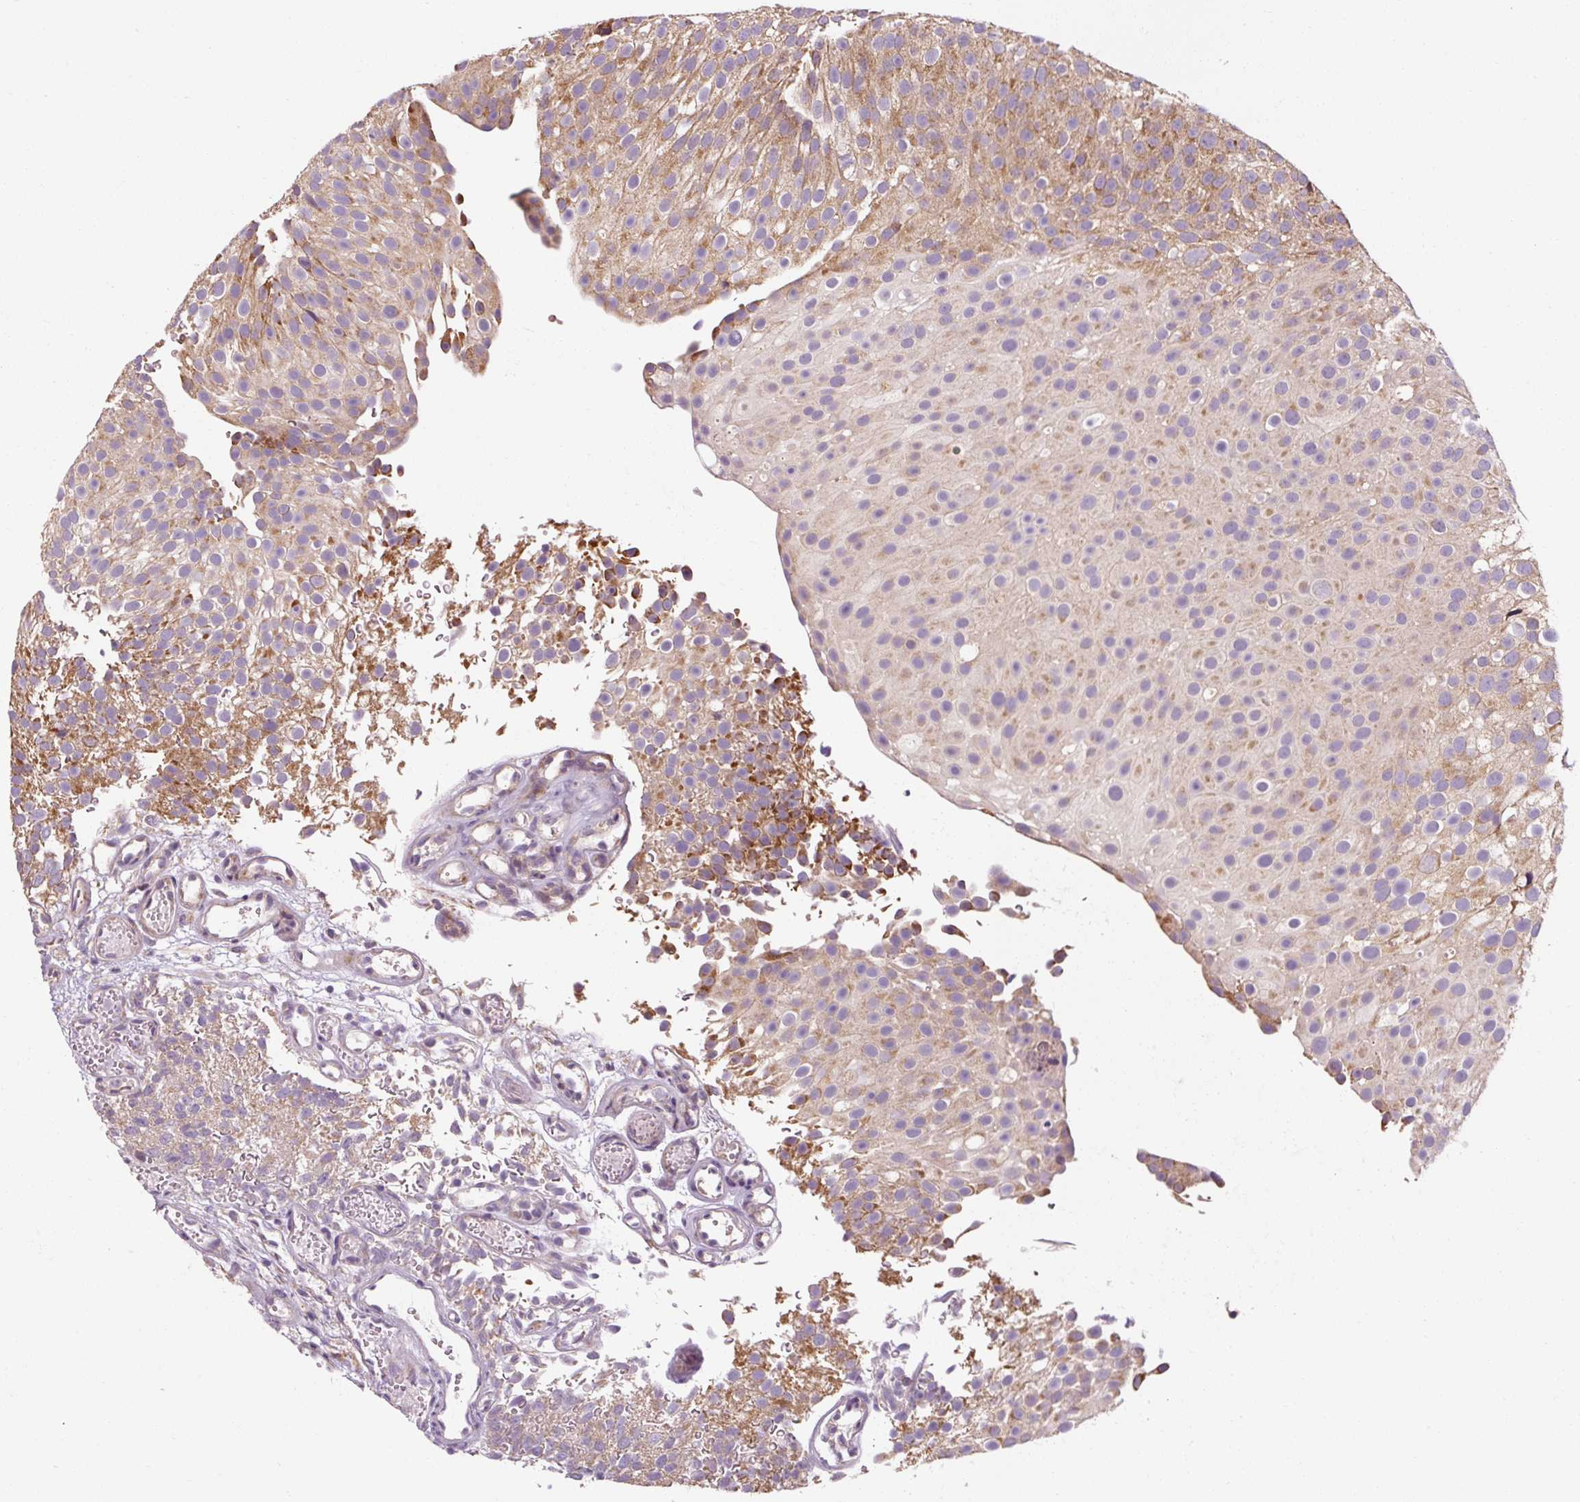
{"staining": {"intensity": "moderate", "quantity": "25%-75%", "location": "cytoplasmic/membranous"}, "tissue": "urothelial cancer", "cell_type": "Tumor cells", "image_type": "cancer", "snomed": [{"axis": "morphology", "description": "Urothelial carcinoma, Low grade"}, {"axis": "topography", "description": "Urinary bladder"}], "caption": "The photomicrograph demonstrates staining of urothelial cancer, revealing moderate cytoplasmic/membranous protein expression (brown color) within tumor cells. The staining was performed using DAB to visualize the protein expression in brown, while the nuclei were stained in blue with hematoxylin (Magnification: 20x).", "gene": "PRSS48", "patient": {"sex": "male", "age": 78}}